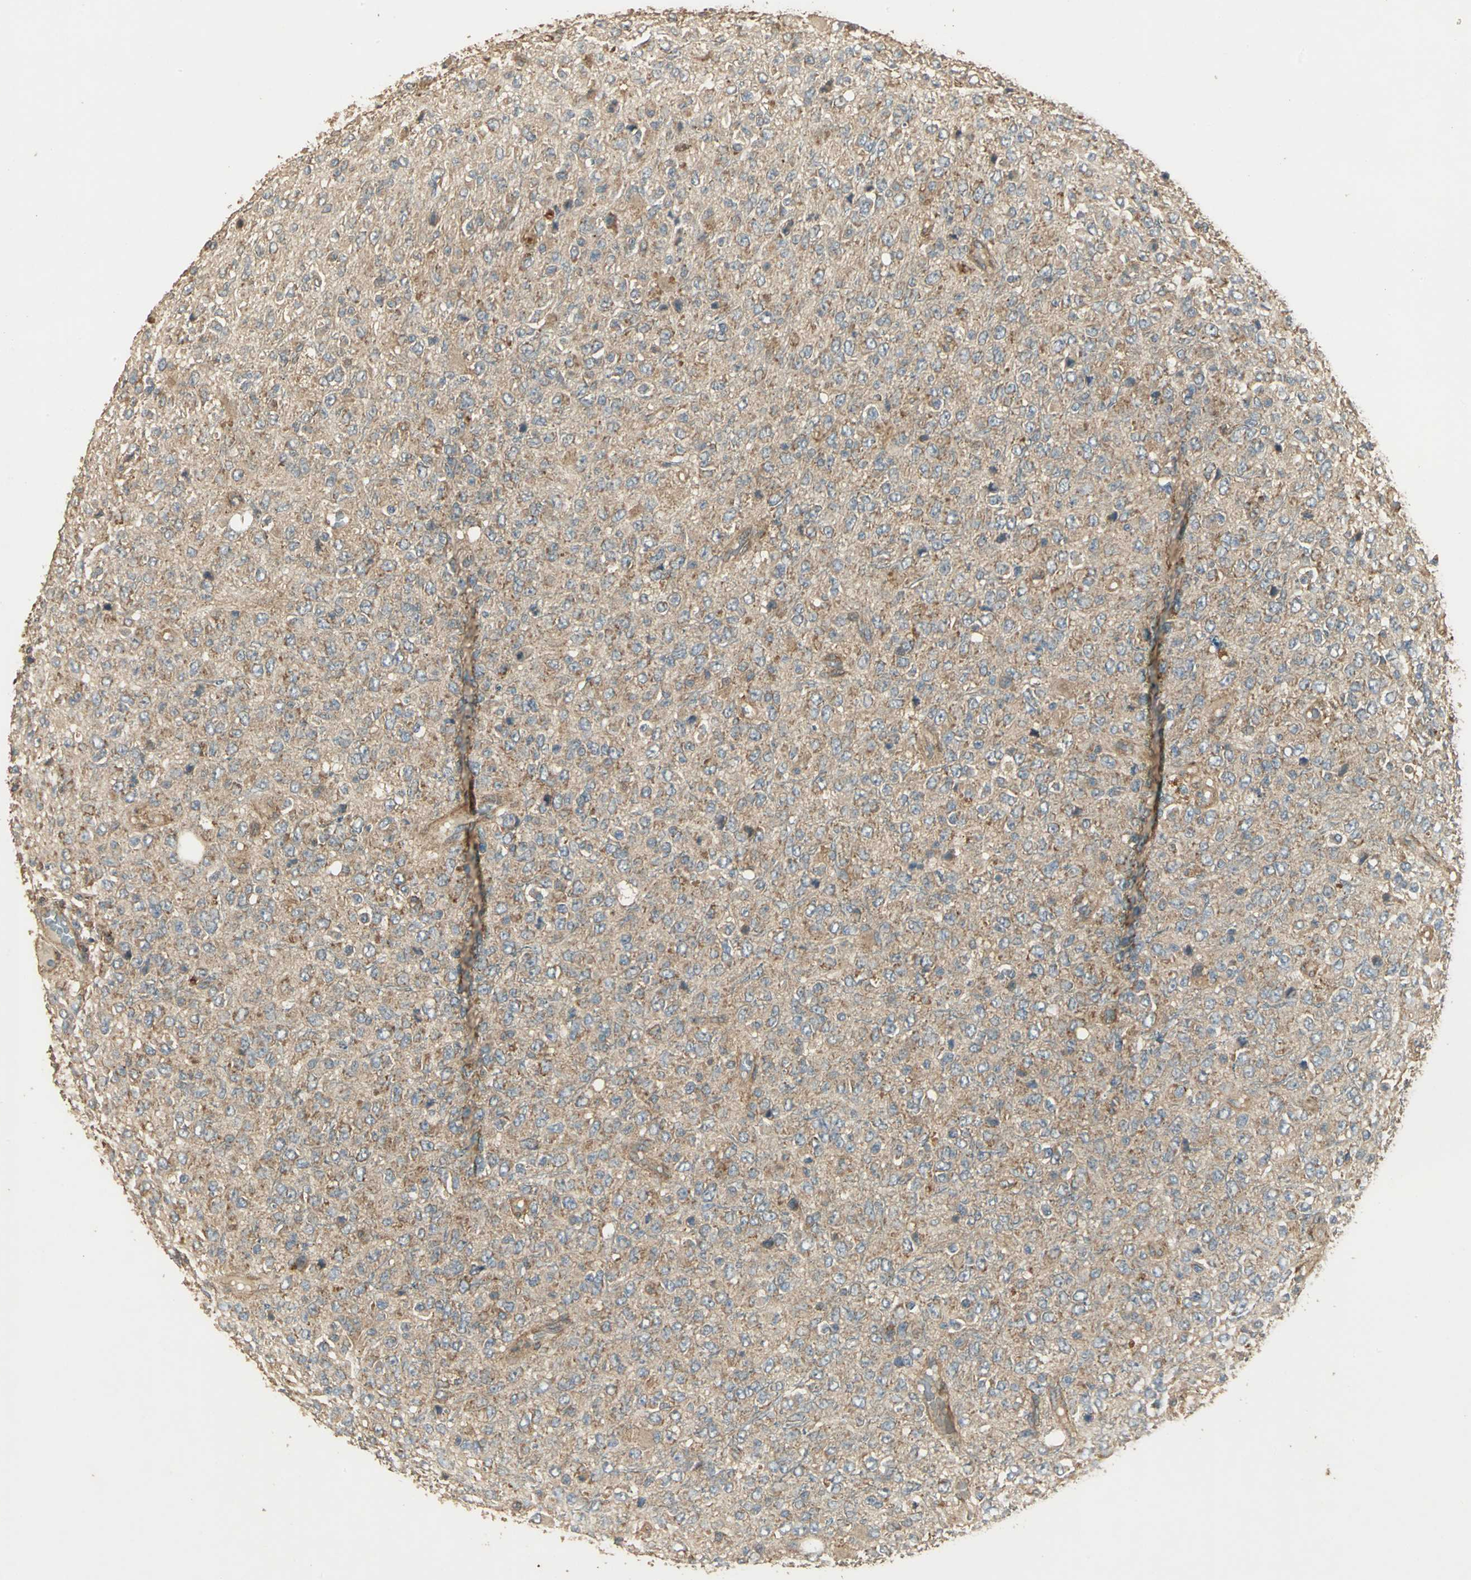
{"staining": {"intensity": "weak", "quantity": ">75%", "location": "cytoplasmic/membranous"}, "tissue": "glioma", "cell_type": "Tumor cells", "image_type": "cancer", "snomed": [{"axis": "morphology", "description": "Glioma, malignant, High grade"}, {"axis": "topography", "description": "pancreas cauda"}], "caption": "A high-resolution photomicrograph shows immunohistochemistry staining of glioma, which reveals weak cytoplasmic/membranous expression in approximately >75% of tumor cells.", "gene": "KANK1", "patient": {"sex": "male", "age": 60}}